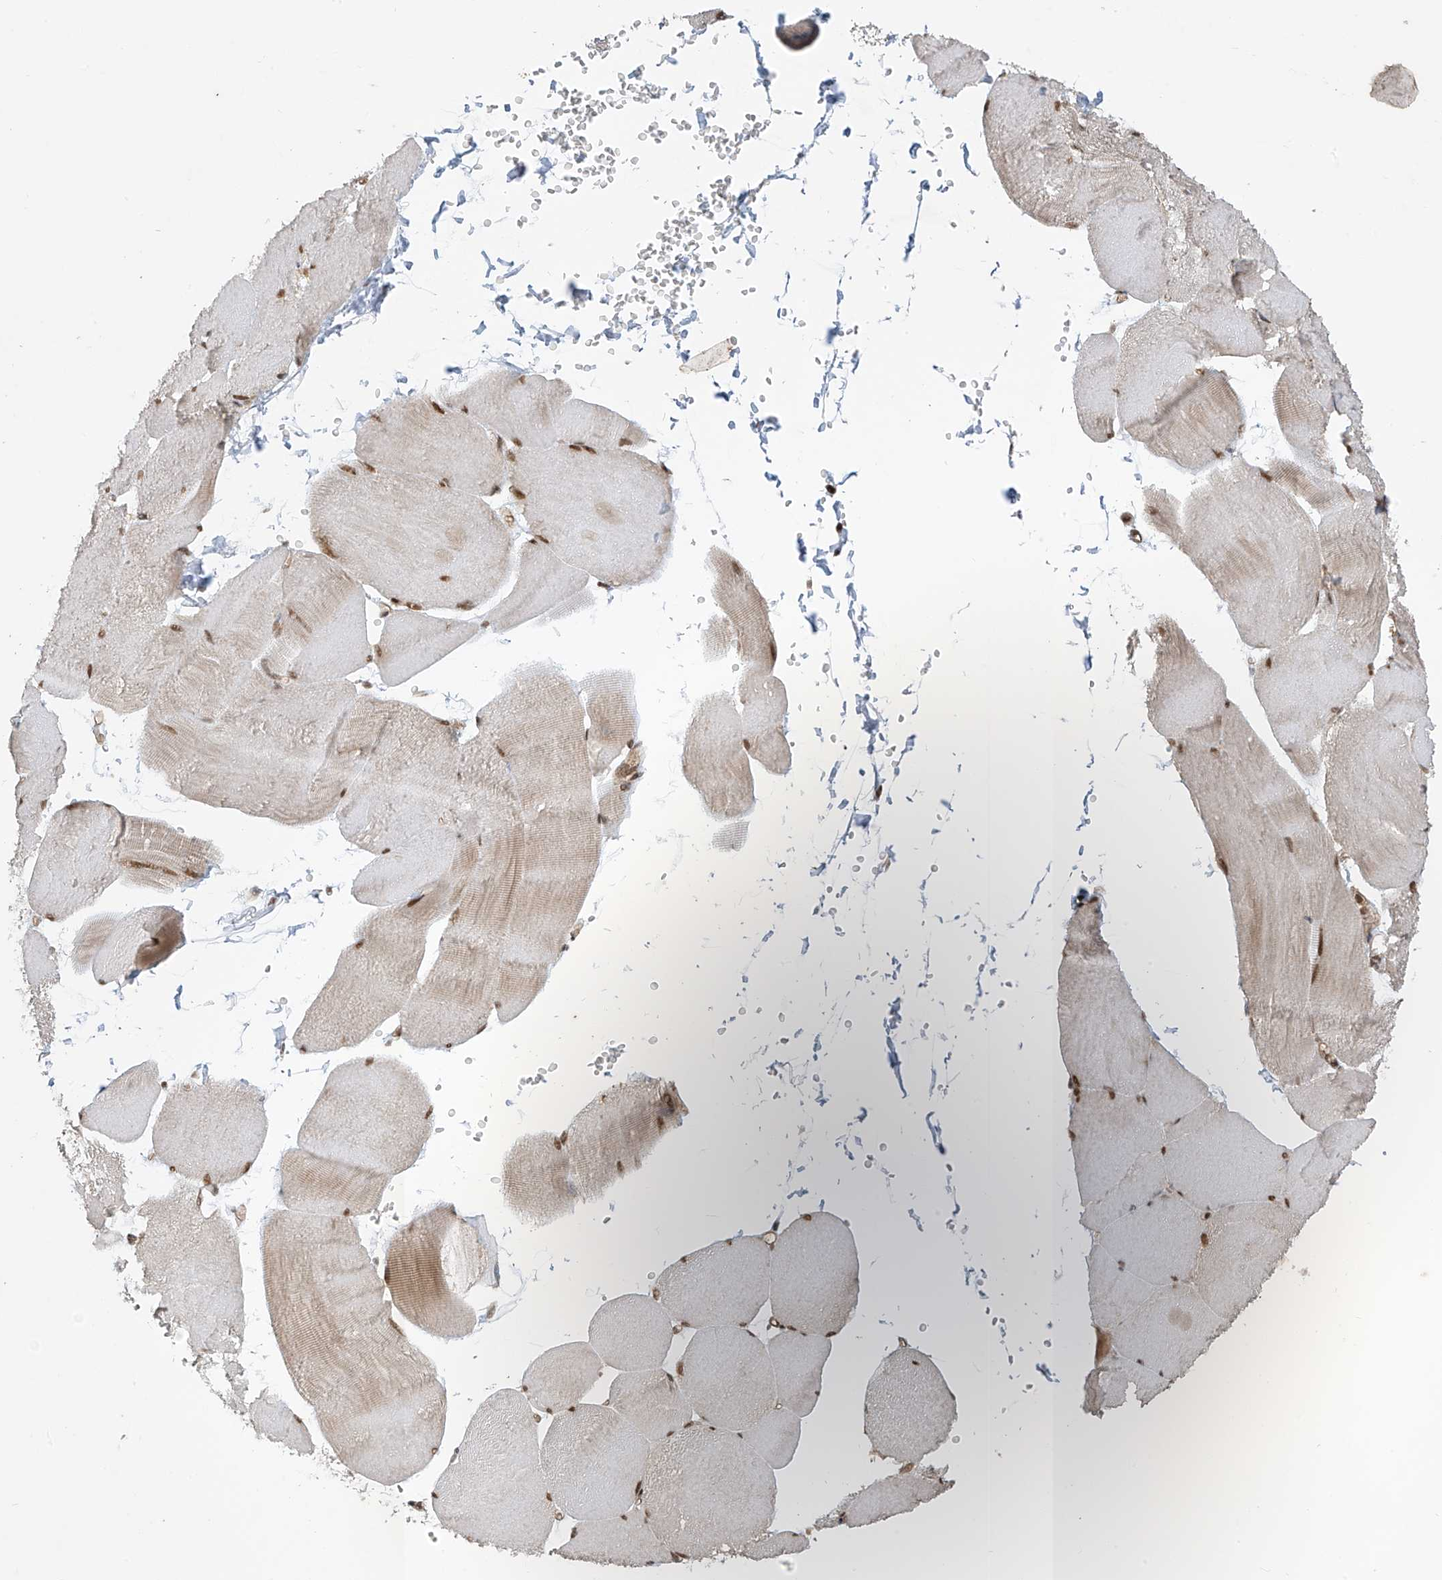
{"staining": {"intensity": "moderate", "quantity": ">75%", "location": "nuclear"}, "tissue": "skeletal muscle", "cell_type": "Myocytes", "image_type": "normal", "snomed": [{"axis": "morphology", "description": "Normal tissue, NOS"}, {"axis": "morphology", "description": "Basal cell carcinoma"}, {"axis": "topography", "description": "Skeletal muscle"}], "caption": "Human skeletal muscle stained with a protein marker shows moderate staining in myocytes.", "gene": "ARHGEF3", "patient": {"sex": "female", "age": 64}}